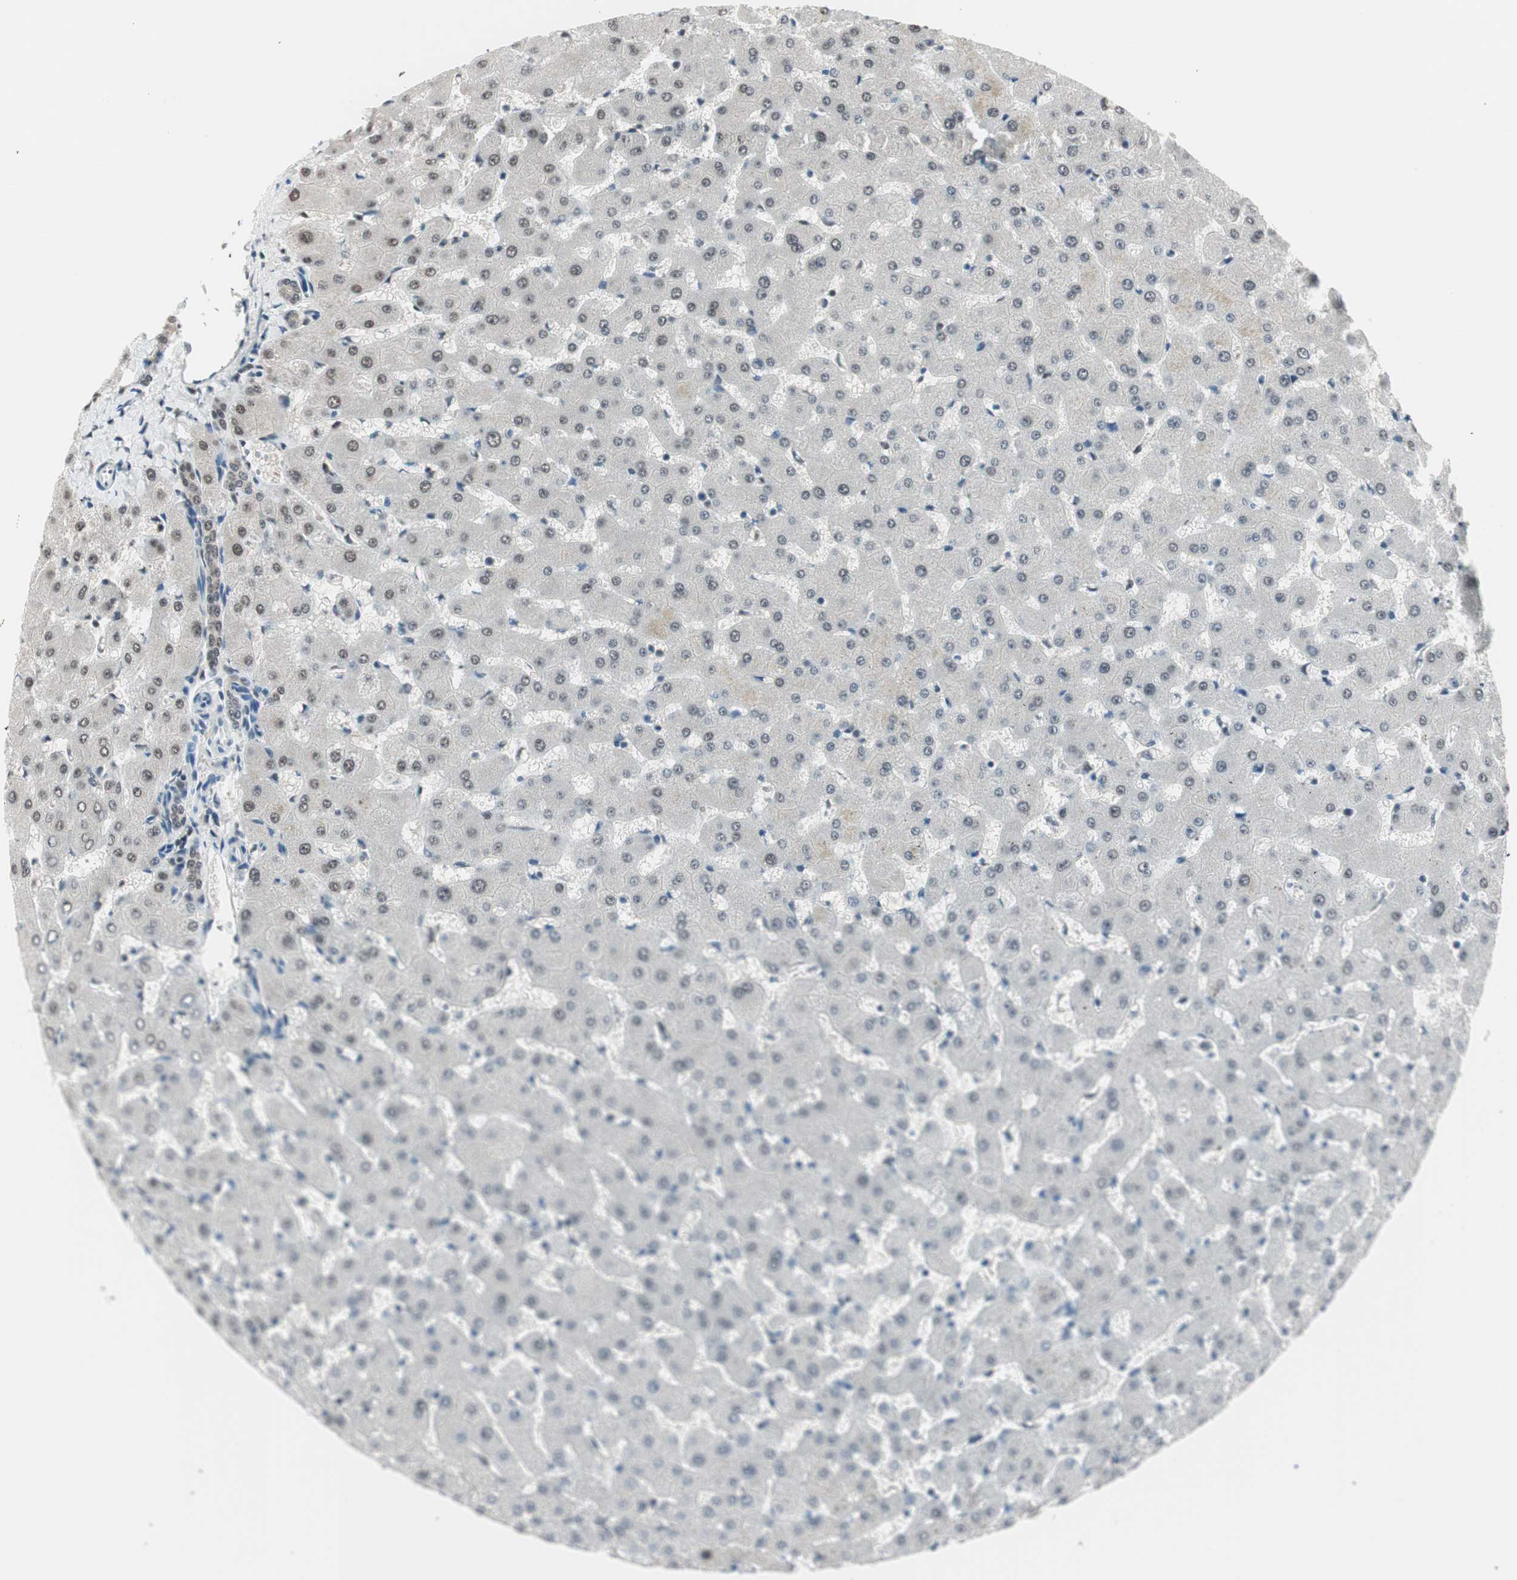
{"staining": {"intensity": "weak", "quantity": ">75%", "location": "nuclear"}, "tissue": "liver", "cell_type": "Cholangiocytes", "image_type": "normal", "snomed": [{"axis": "morphology", "description": "Normal tissue, NOS"}, {"axis": "topography", "description": "Liver"}], "caption": "Protein analysis of benign liver shows weak nuclear positivity in about >75% of cholangiocytes.", "gene": "LONP2", "patient": {"sex": "female", "age": 63}}